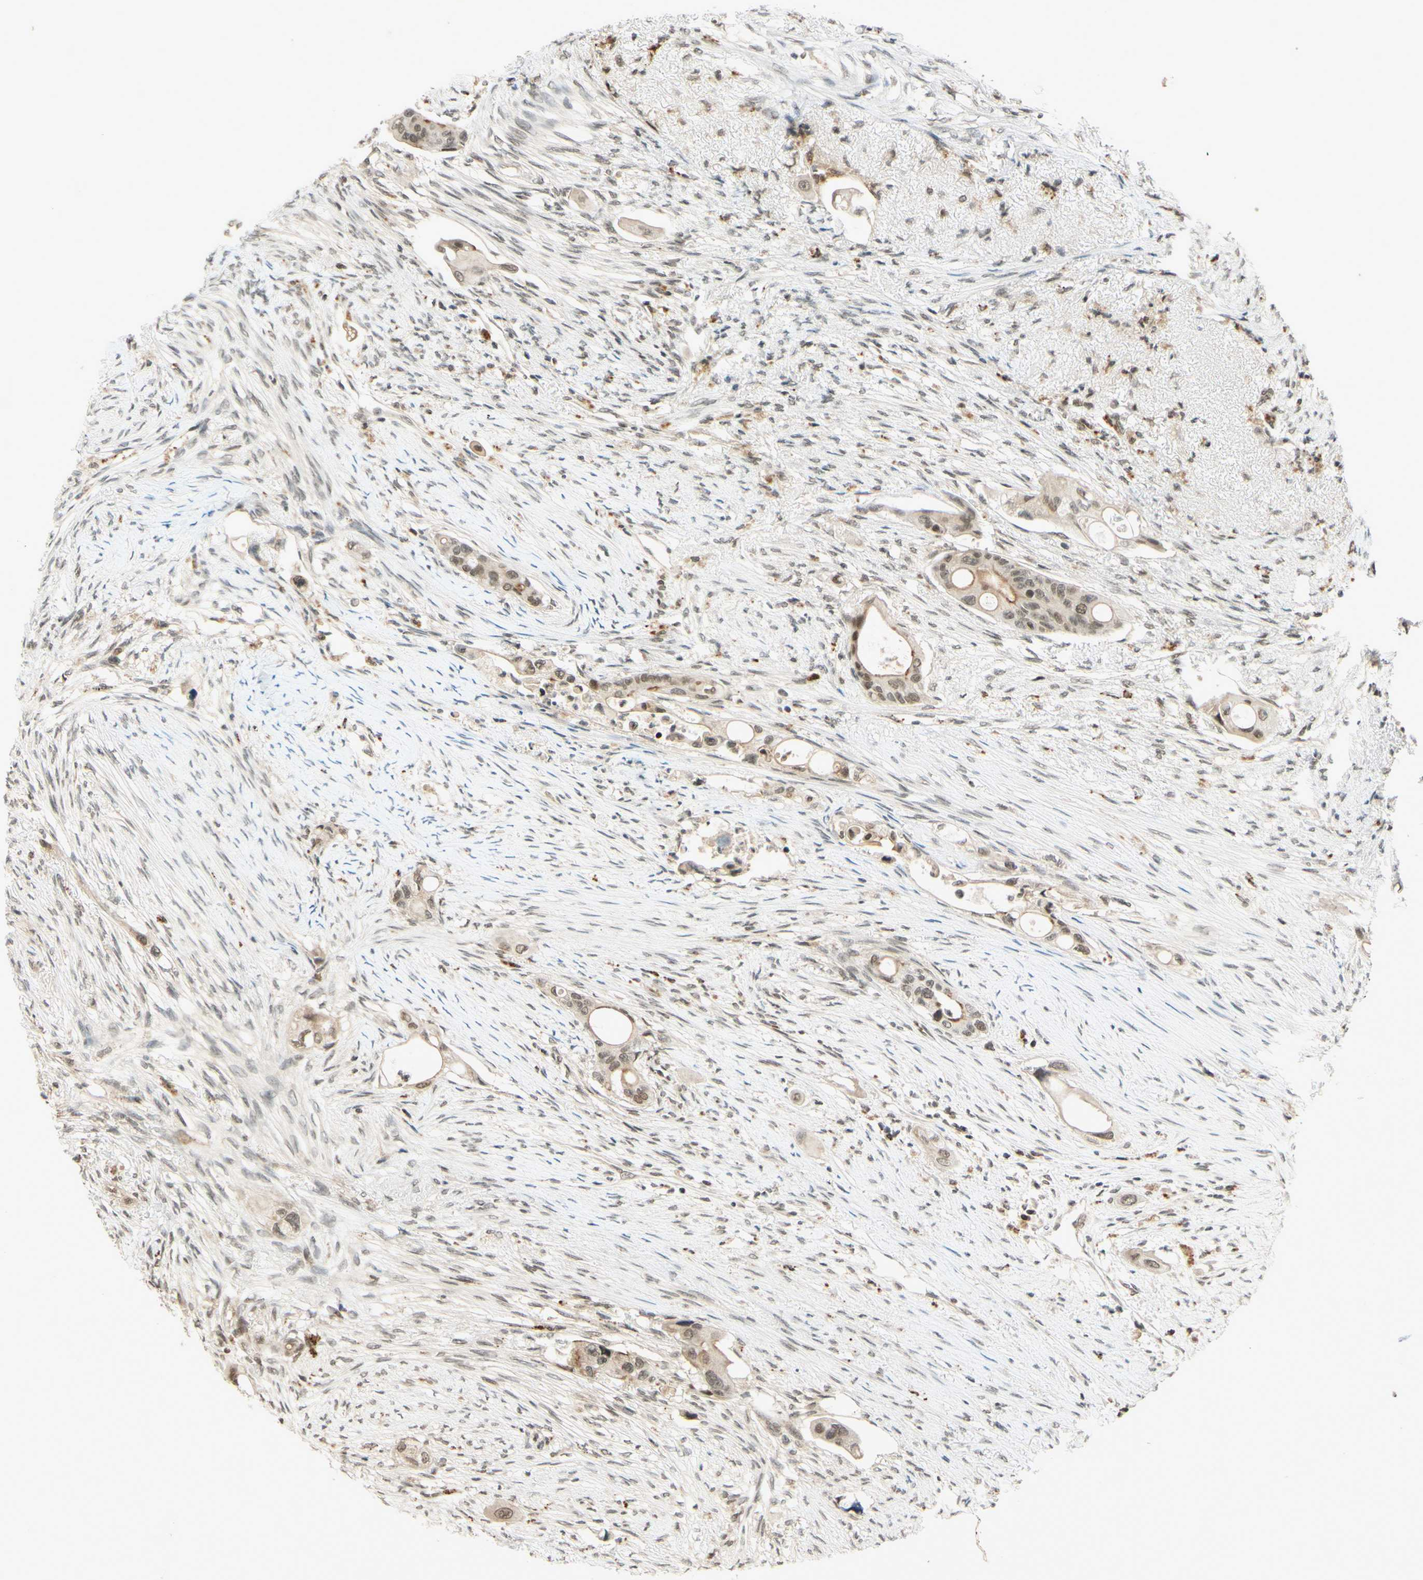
{"staining": {"intensity": "moderate", "quantity": ">75%", "location": "nuclear"}, "tissue": "colorectal cancer", "cell_type": "Tumor cells", "image_type": "cancer", "snomed": [{"axis": "morphology", "description": "Adenocarcinoma, NOS"}, {"axis": "topography", "description": "Colon"}], "caption": "A medium amount of moderate nuclear expression is appreciated in about >75% of tumor cells in adenocarcinoma (colorectal) tissue.", "gene": "SMARCB1", "patient": {"sex": "female", "age": 57}}